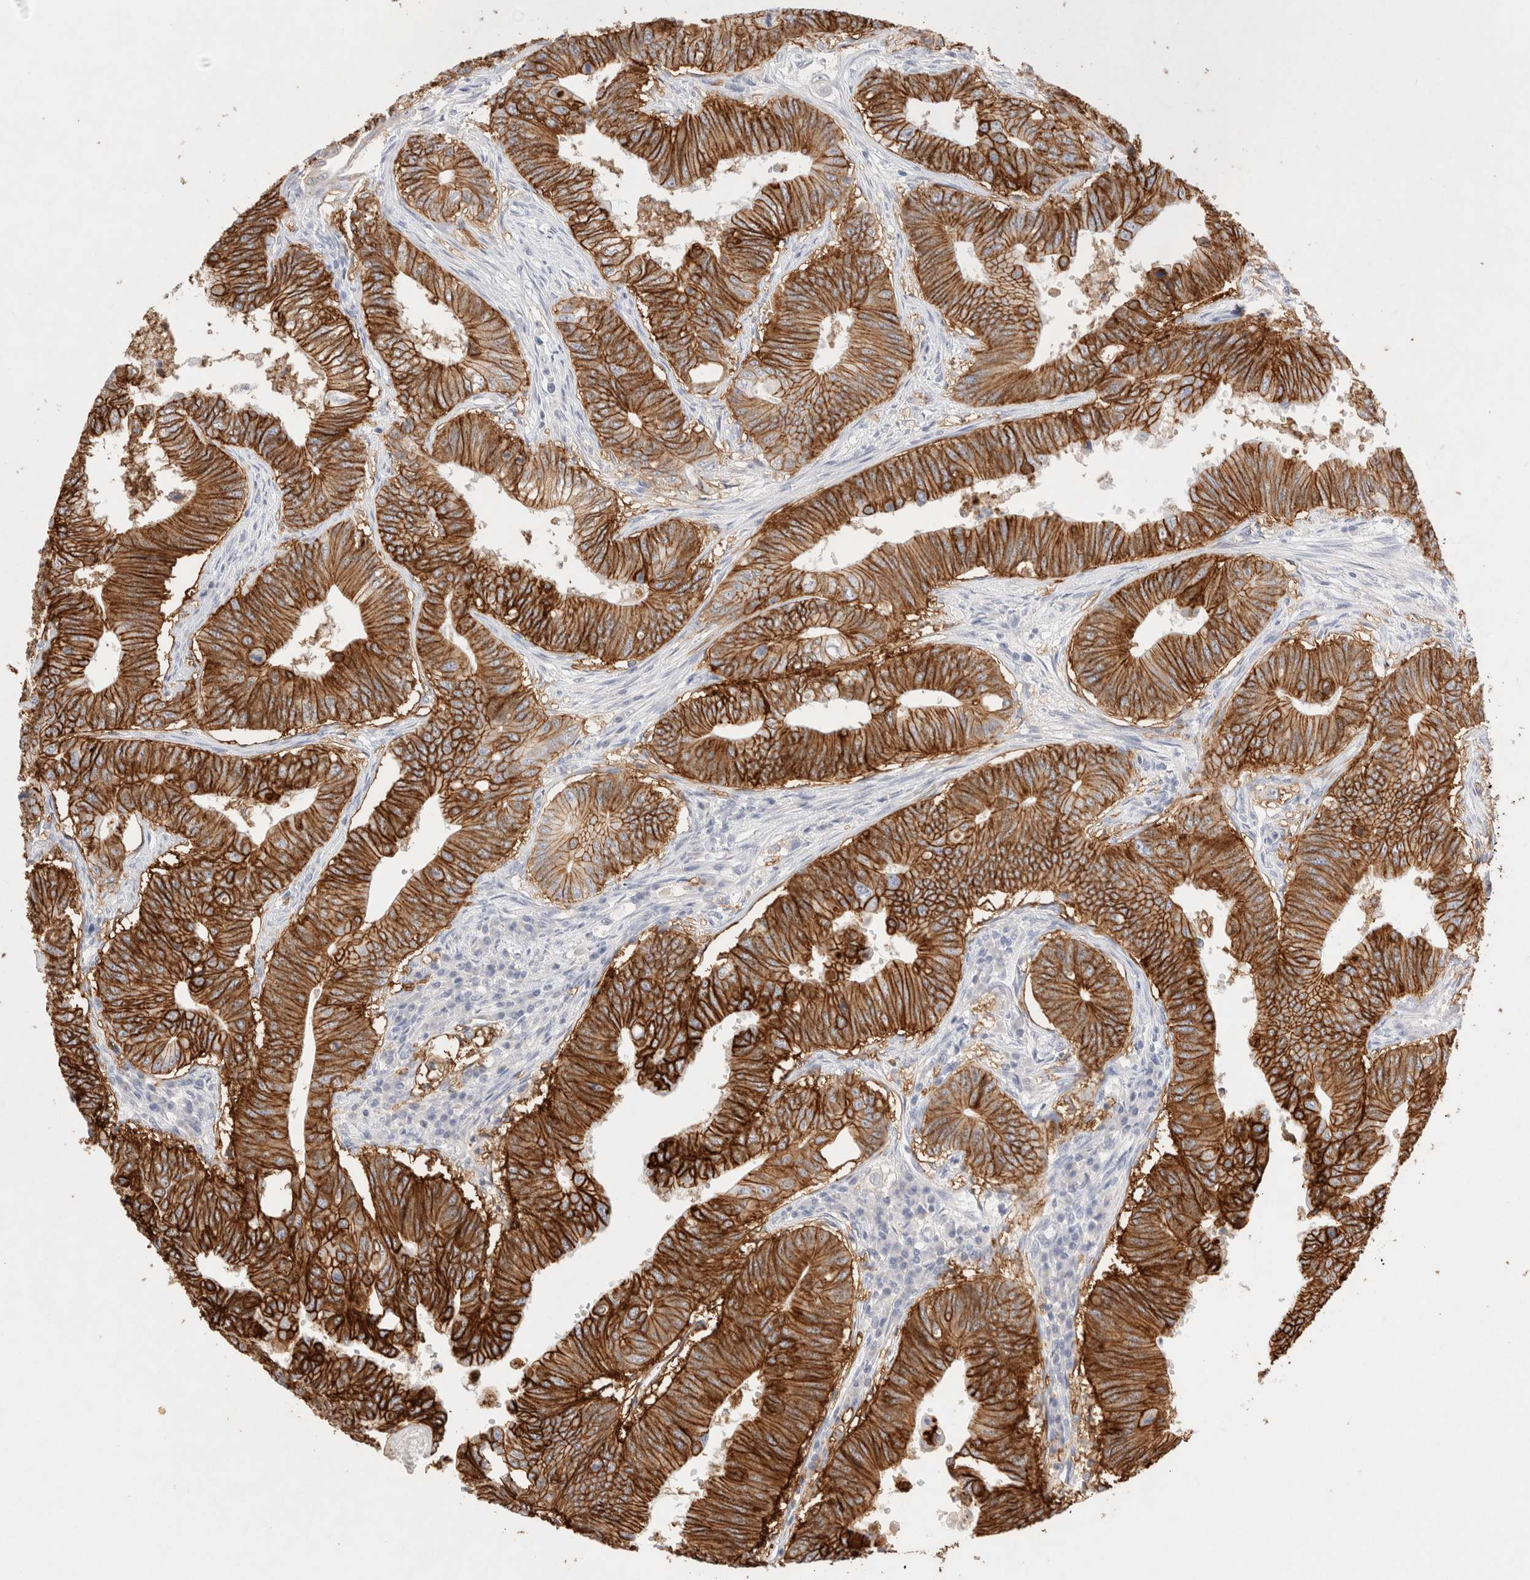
{"staining": {"intensity": "strong", "quantity": ">75%", "location": "cytoplasmic/membranous"}, "tissue": "colorectal cancer", "cell_type": "Tumor cells", "image_type": "cancer", "snomed": [{"axis": "morphology", "description": "Adenoma, NOS"}, {"axis": "morphology", "description": "Adenocarcinoma, NOS"}, {"axis": "topography", "description": "Colon"}], "caption": "This is a histology image of immunohistochemistry (IHC) staining of colorectal adenocarcinoma, which shows strong expression in the cytoplasmic/membranous of tumor cells.", "gene": "EPCAM", "patient": {"sex": "male", "age": 79}}